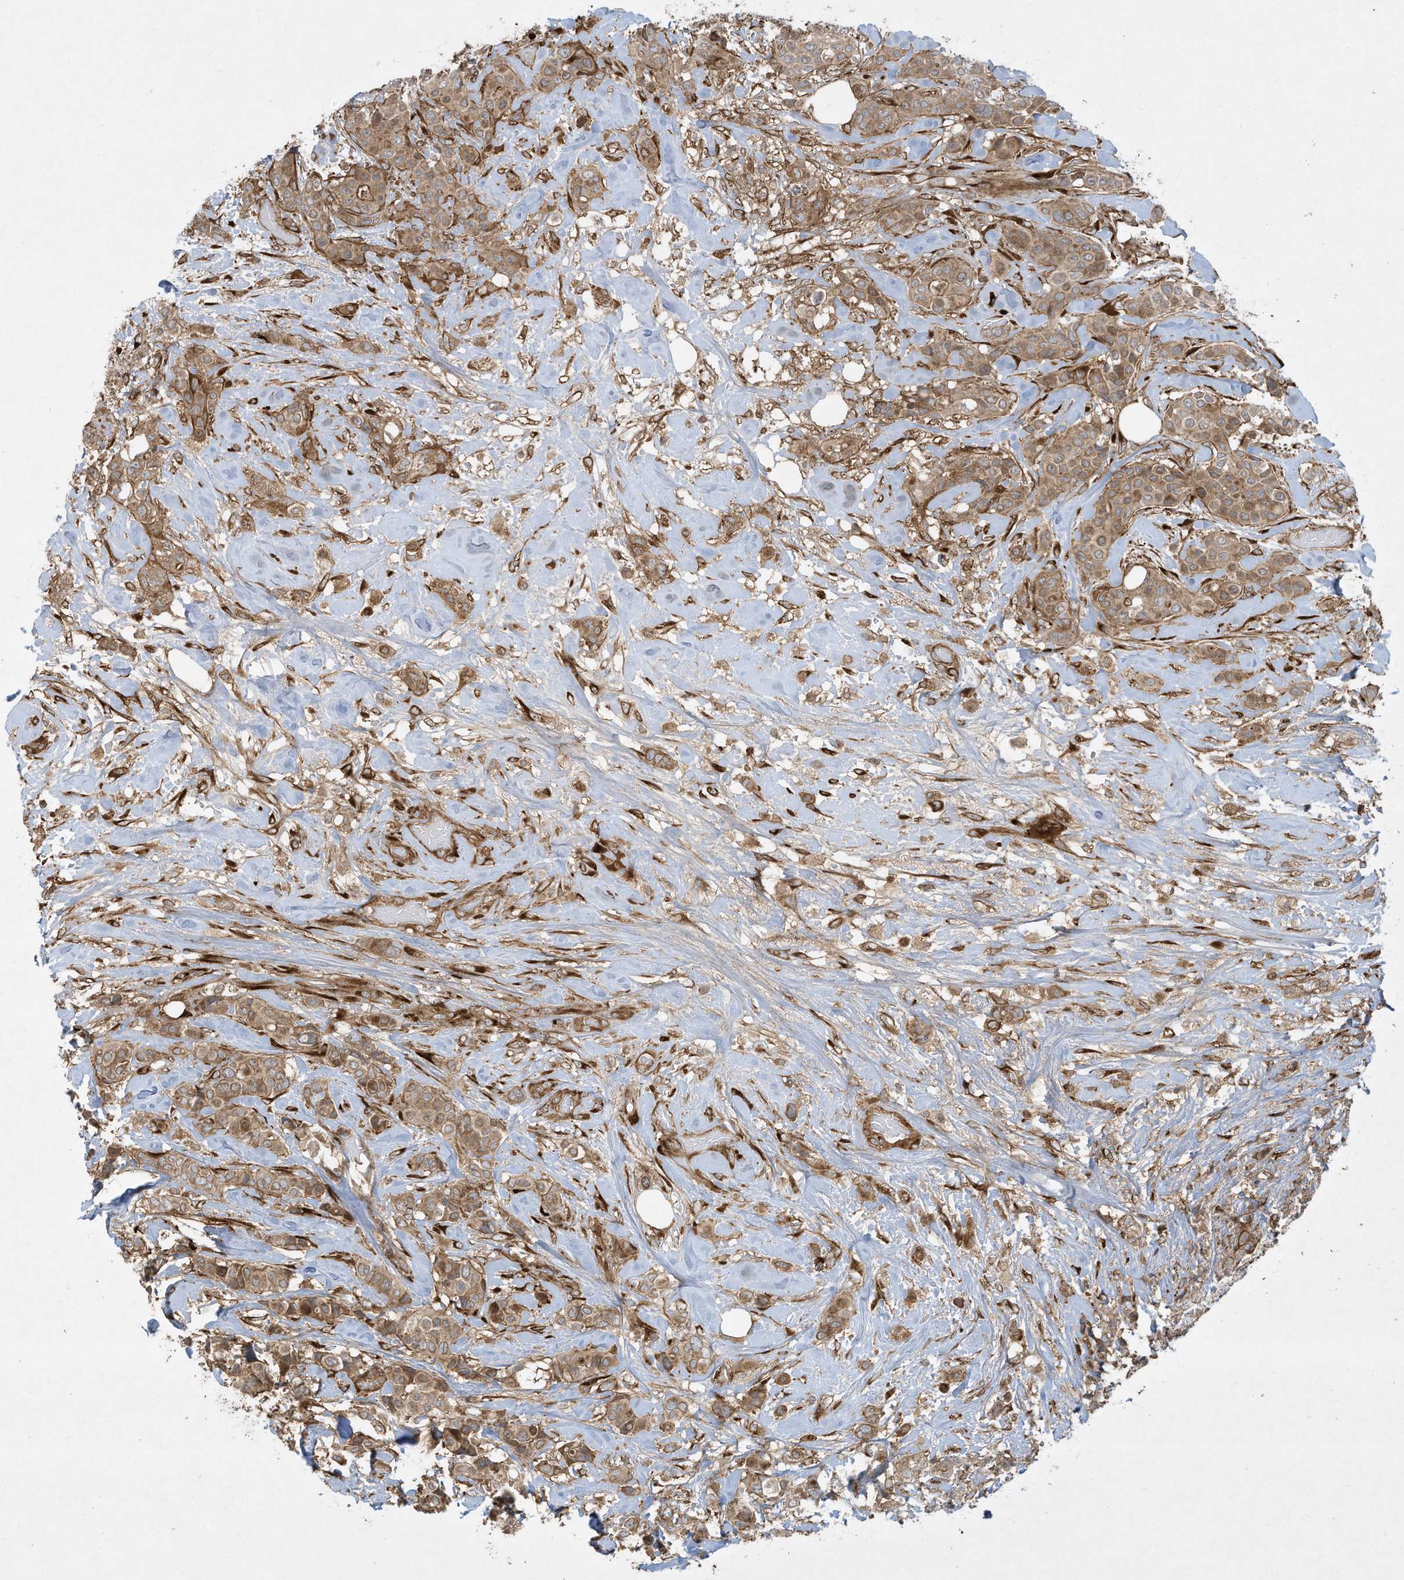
{"staining": {"intensity": "moderate", "quantity": ">75%", "location": "cytoplasmic/membranous"}, "tissue": "breast cancer", "cell_type": "Tumor cells", "image_type": "cancer", "snomed": [{"axis": "morphology", "description": "Lobular carcinoma"}, {"axis": "topography", "description": "Breast"}], "caption": "Breast cancer tissue displays moderate cytoplasmic/membranous positivity in approximately >75% of tumor cells, visualized by immunohistochemistry.", "gene": "DDIT4", "patient": {"sex": "female", "age": 51}}